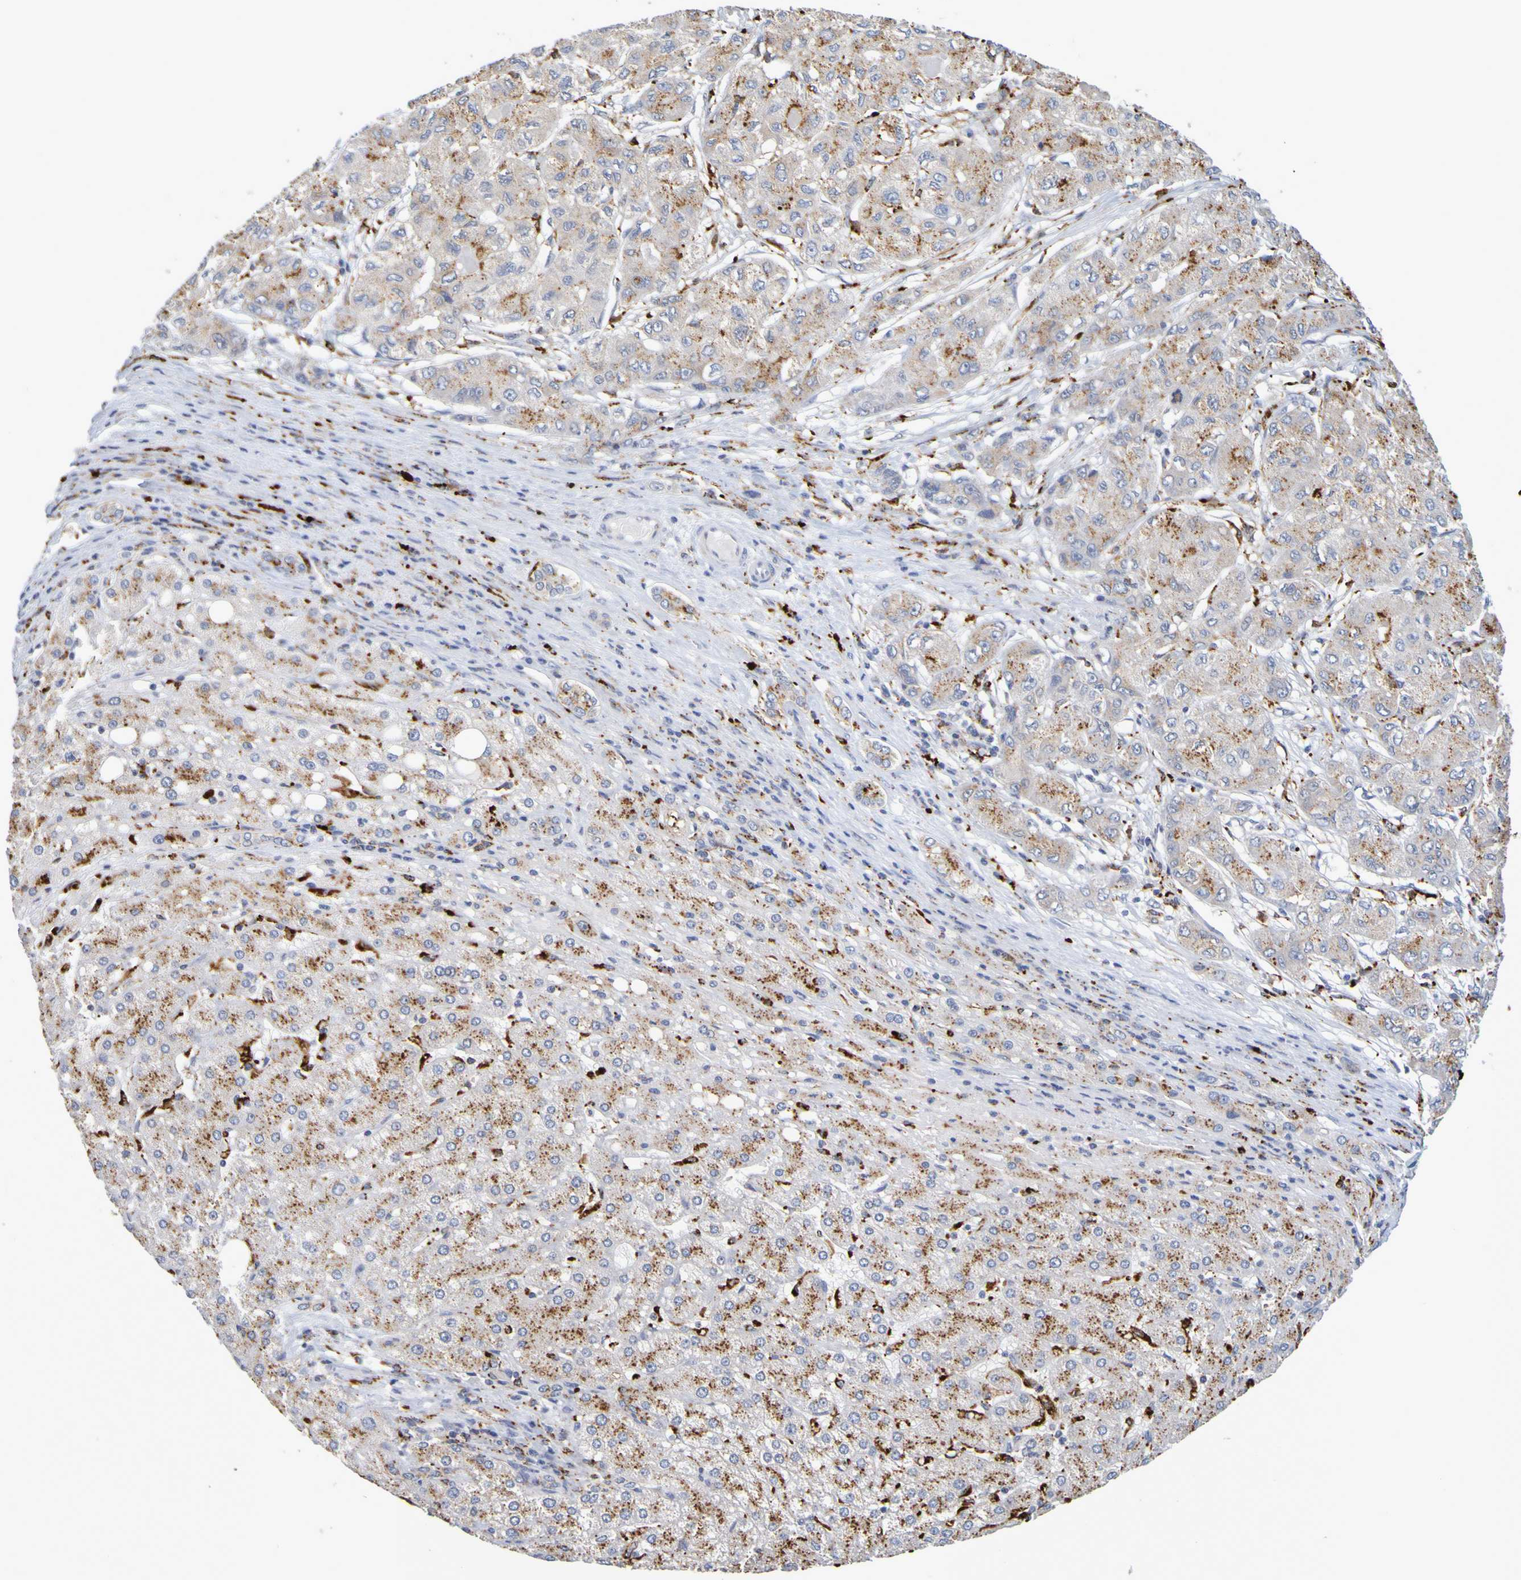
{"staining": {"intensity": "moderate", "quantity": ">75%", "location": "cytoplasmic/membranous"}, "tissue": "liver cancer", "cell_type": "Tumor cells", "image_type": "cancer", "snomed": [{"axis": "morphology", "description": "Carcinoma, Hepatocellular, NOS"}, {"axis": "topography", "description": "Liver"}], "caption": "Moderate cytoplasmic/membranous positivity is appreciated in about >75% of tumor cells in liver hepatocellular carcinoma. (Stains: DAB (3,3'-diaminobenzidine) in brown, nuclei in blue, Microscopy: brightfield microscopy at high magnification).", "gene": "TPH1", "patient": {"sex": "male", "age": 80}}